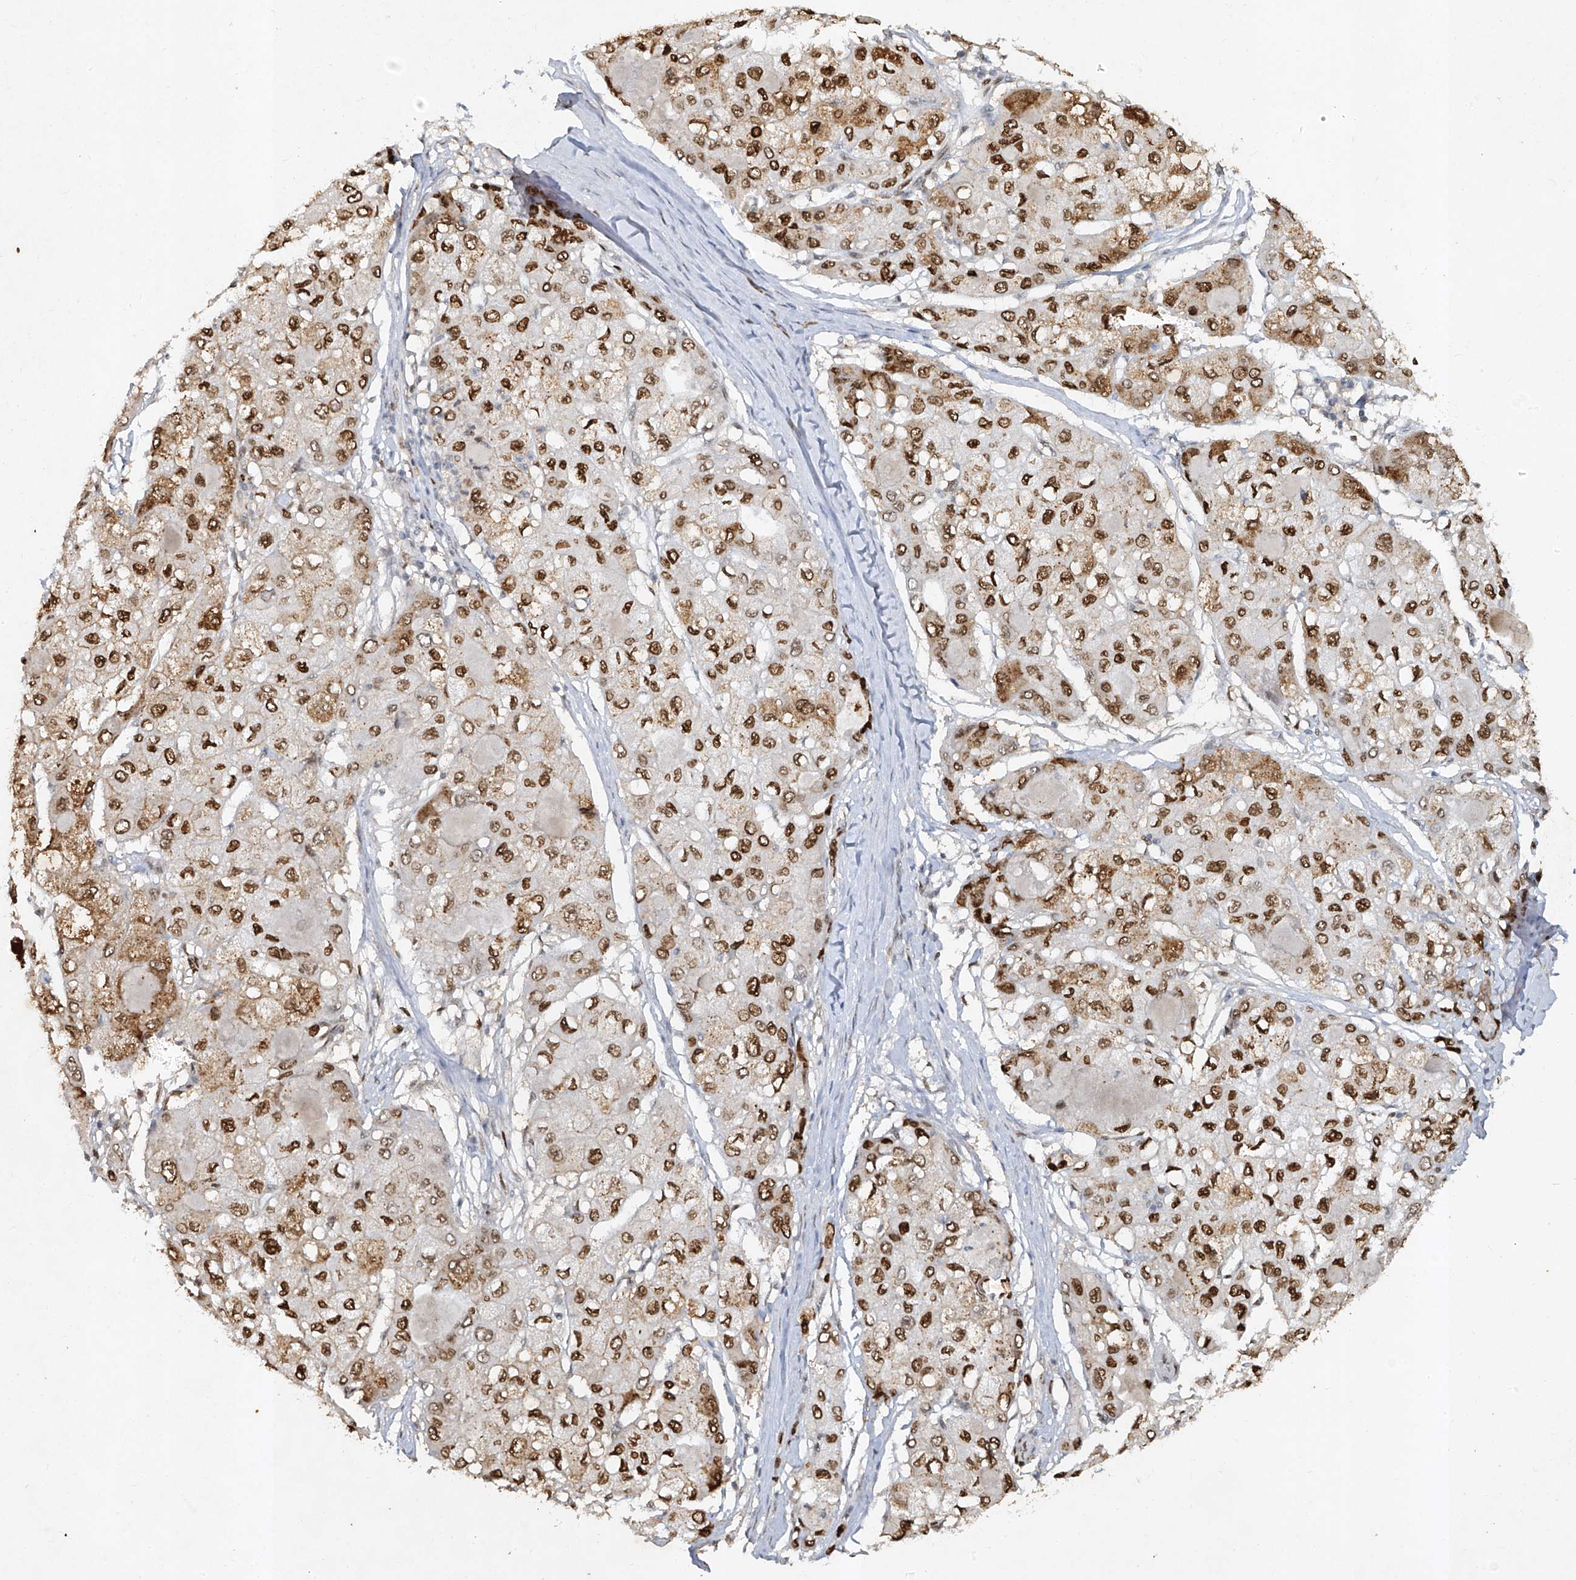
{"staining": {"intensity": "strong", "quantity": ">75%", "location": "nuclear"}, "tissue": "liver cancer", "cell_type": "Tumor cells", "image_type": "cancer", "snomed": [{"axis": "morphology", "description": "Carcinoma, Hepatocellular, NOS"}, {"axis": "topography", "description": "Liver"}], "caption": "A micrograph of human hepatocellular carcinoma (liver) stained for a protein exhibits strong nuclear brown staining in tumor cells. (DAB (3,3'-diaminobenzidine) IHC with brightfield microscopy, high magnification).", "gene": "ATRIP", "patient": {"sex": "male", "age": 80}}